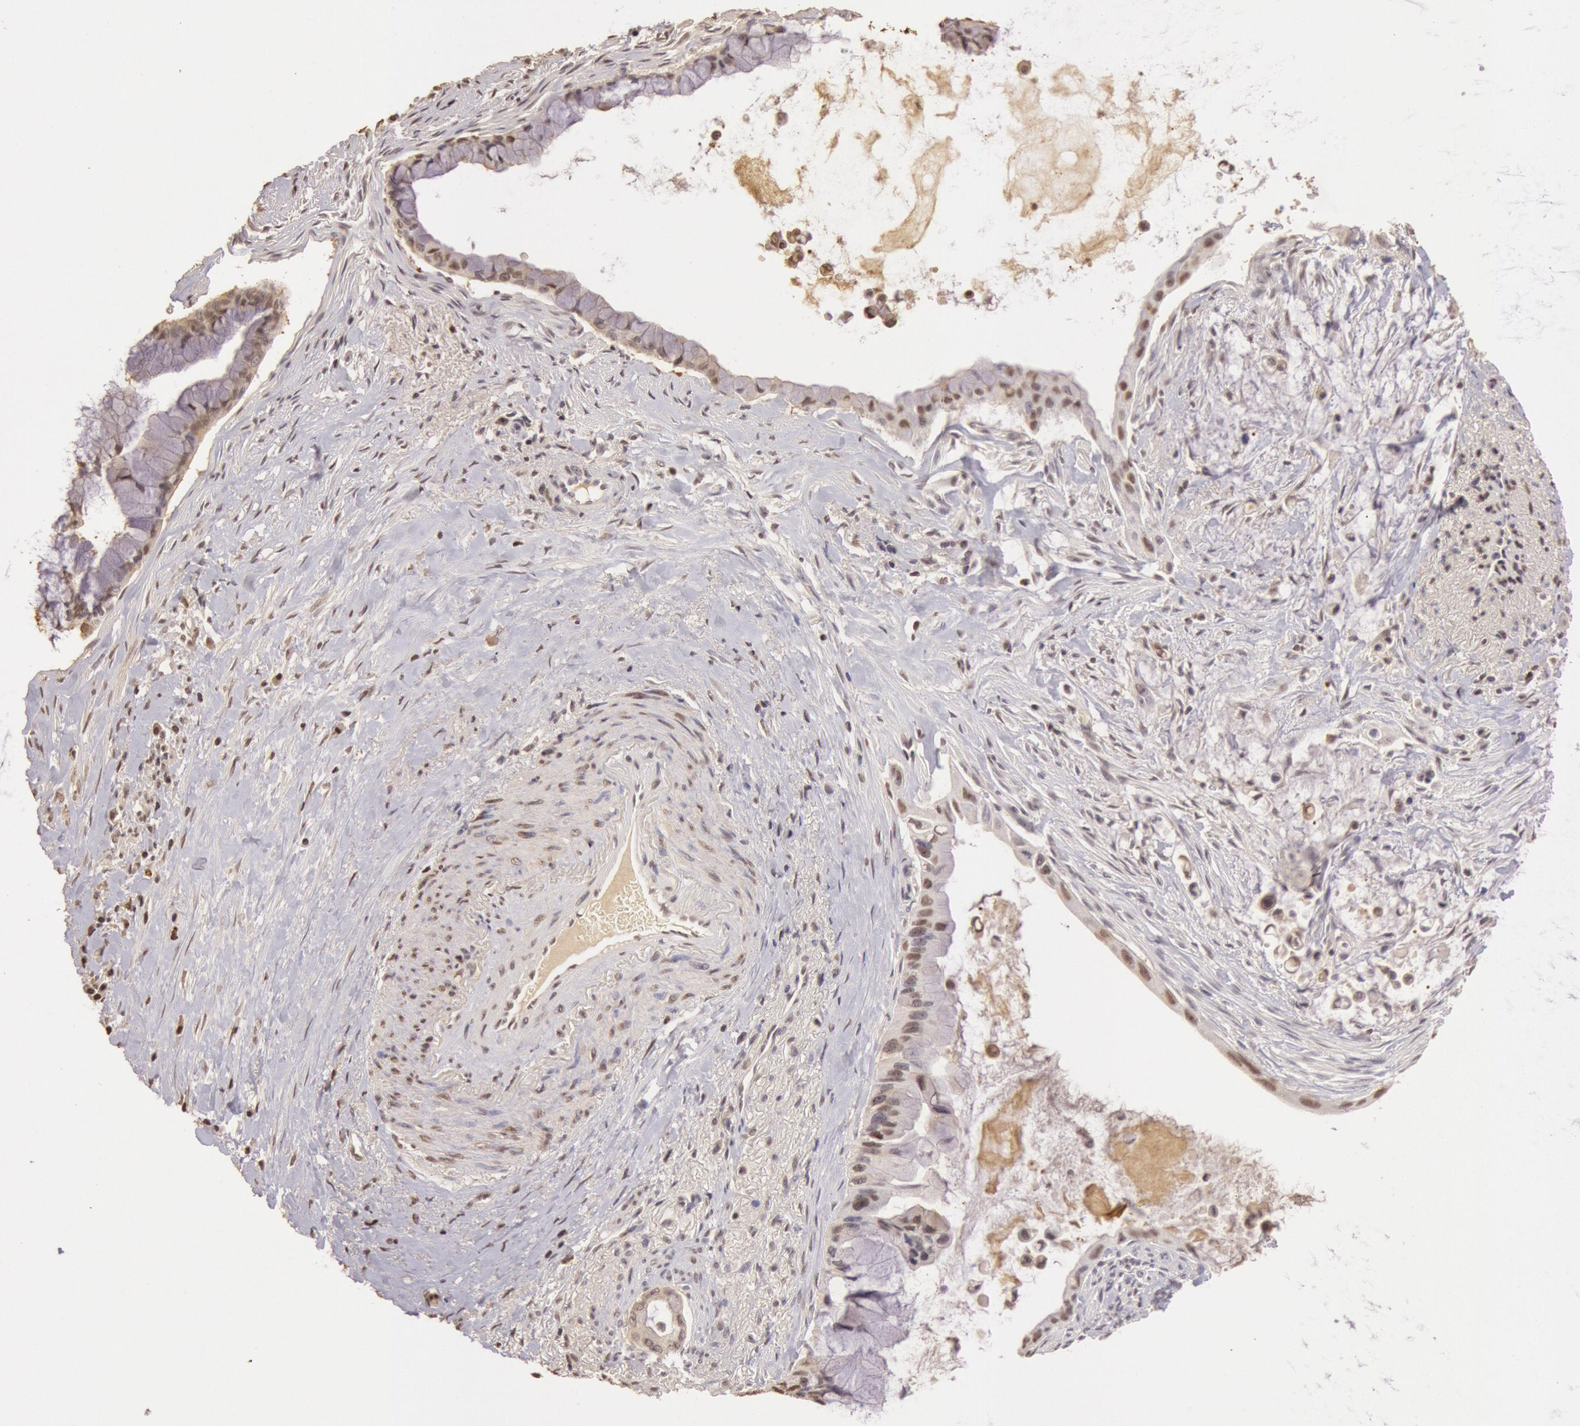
{"staining": {"intensity": "weak", "quantity": "25%-75%", "location": "cytoplasmic/membranous,nuclear"}, "tissue": "pancreatic cancer", "cell_type": "Tumor cells", "image_type": "cancer", "snomed": [{"axis": "morphology", "description": "Adenocarcinoma, NOS"}, {"axis": "topography", "description": "Pancreas"}], "caption": "This is a micrograph of IHC staining of pancreatic adenocarcinoma, which shows weak expression in the cytoplasmic/membranous and nuclear of tumor cells.", "gene": "SOD1", "patient": {"sex": "male", "age": 59}}